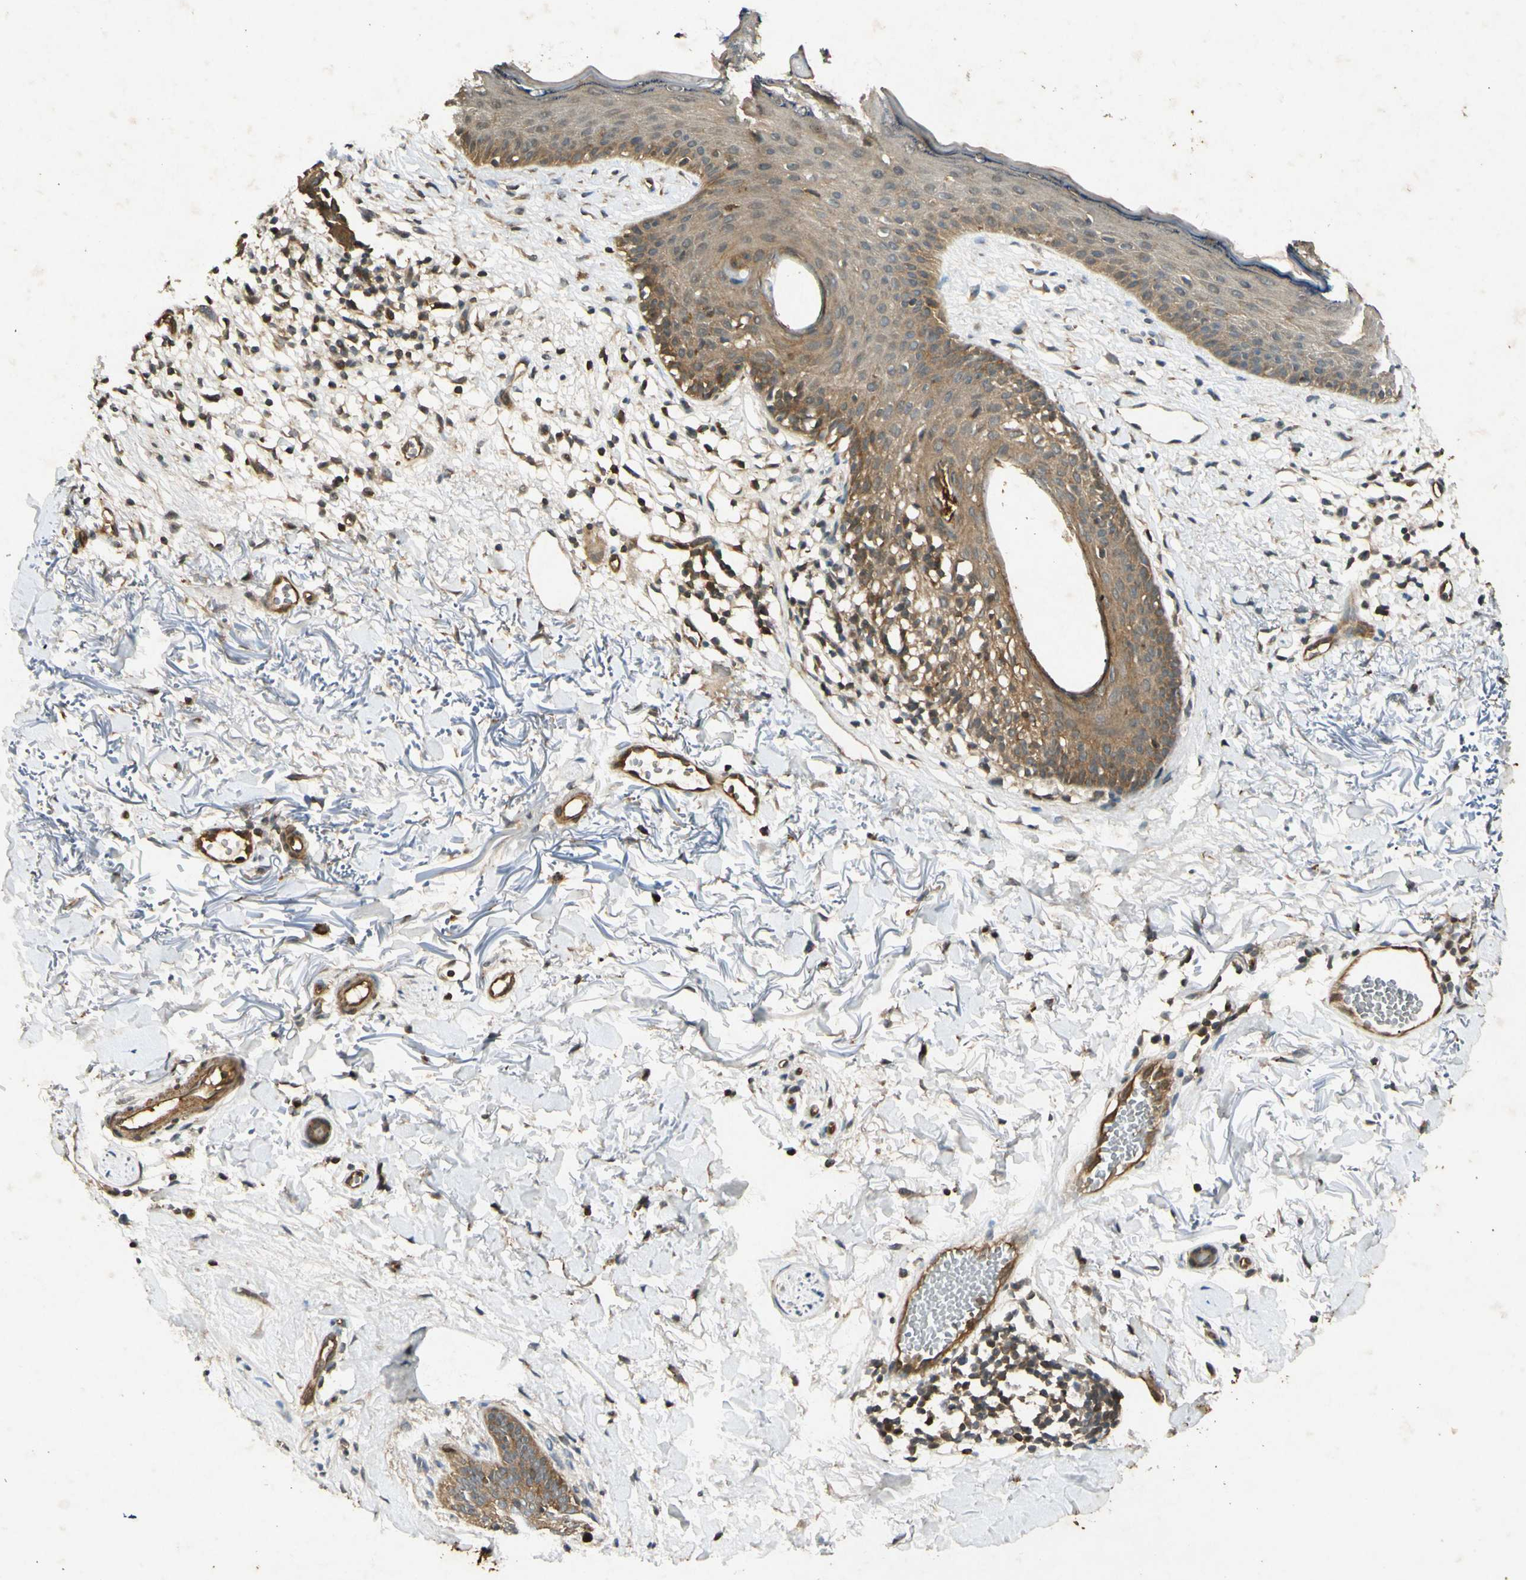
{"staining": {"intensity": "moderate", "quantity": ">75%", "location": "cytoplasmic/membranous"}, "tissue": "skin cancer", "cell_type": "Tumor cells", "image_type": "cancer", "snomed": [{"axis": "morphology", "description": "Basal cell carcinoma"}, {"axis": "topography", "description": "Skin"}], "caption": "Skin cancer (basal cell carcinoma) stained with DAB immunohistochemistry shows medium levels of moderate cytoplasmic/membranous expression in approximately >75% of tumor cells. (DAB IHC with brightfield microscopy, high magnification).", "gene": "EPHA8", "patient": {"sex": "female", "age": 70}}